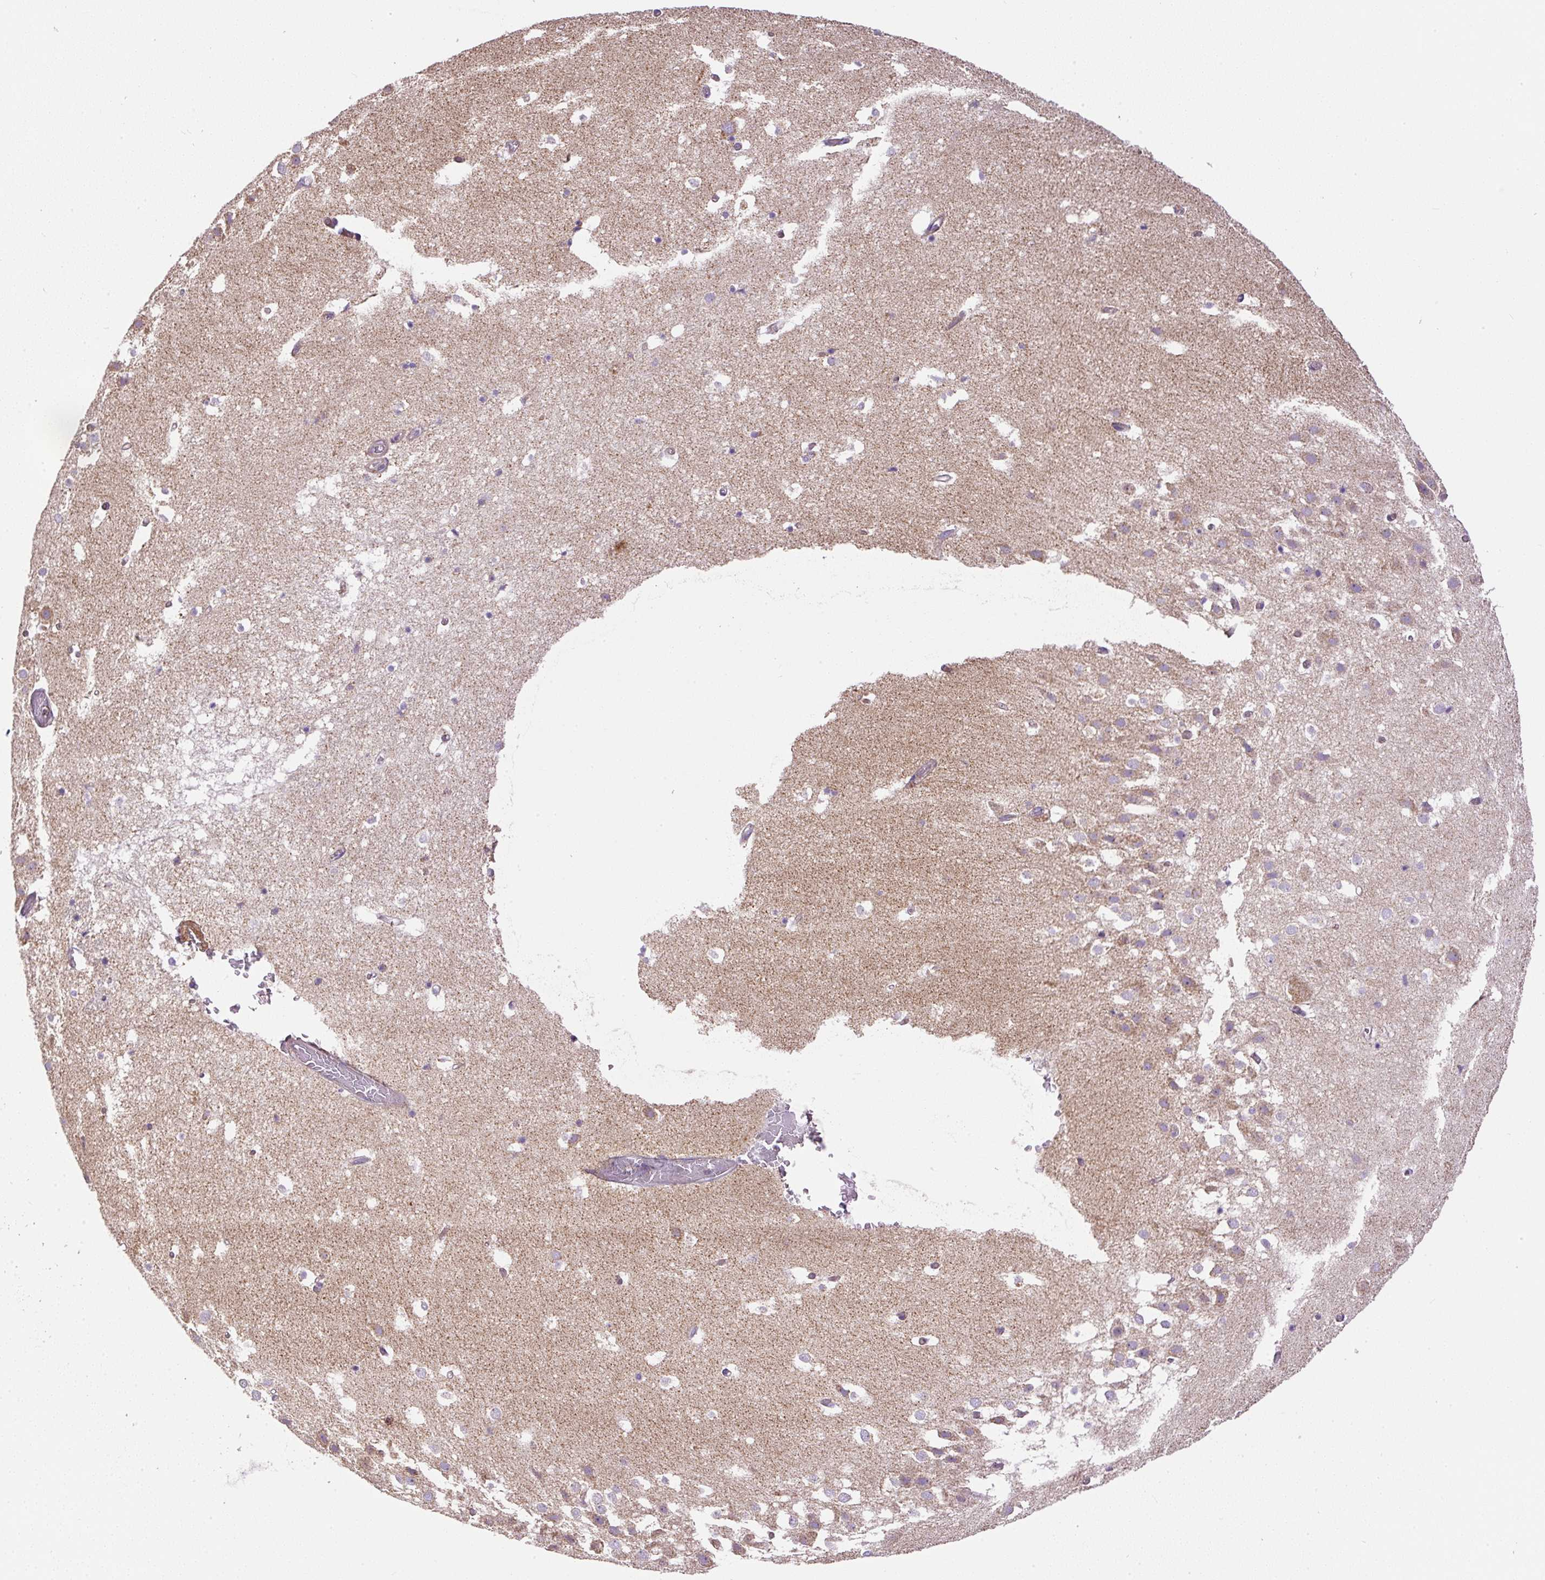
{"staining": {"intensity": "weak", "quantity": "<25%", "location": "cytoplasmic/membranous"}, "tissue": "hippocampus", "cell_type": "Glial cells", "image_type": "normal", "snomed": [{"axis": "morphology", "description": "Normal tissue, NOS"}, {"axis": "topography", "description": "Hippocampus"}], "caption": "Hippocampus stained for a protein using immunohistochemistry demonstrates no expression glial cells.", "gene": "NDUFAF2", "patient": {"sex": "female", "age": 52}}